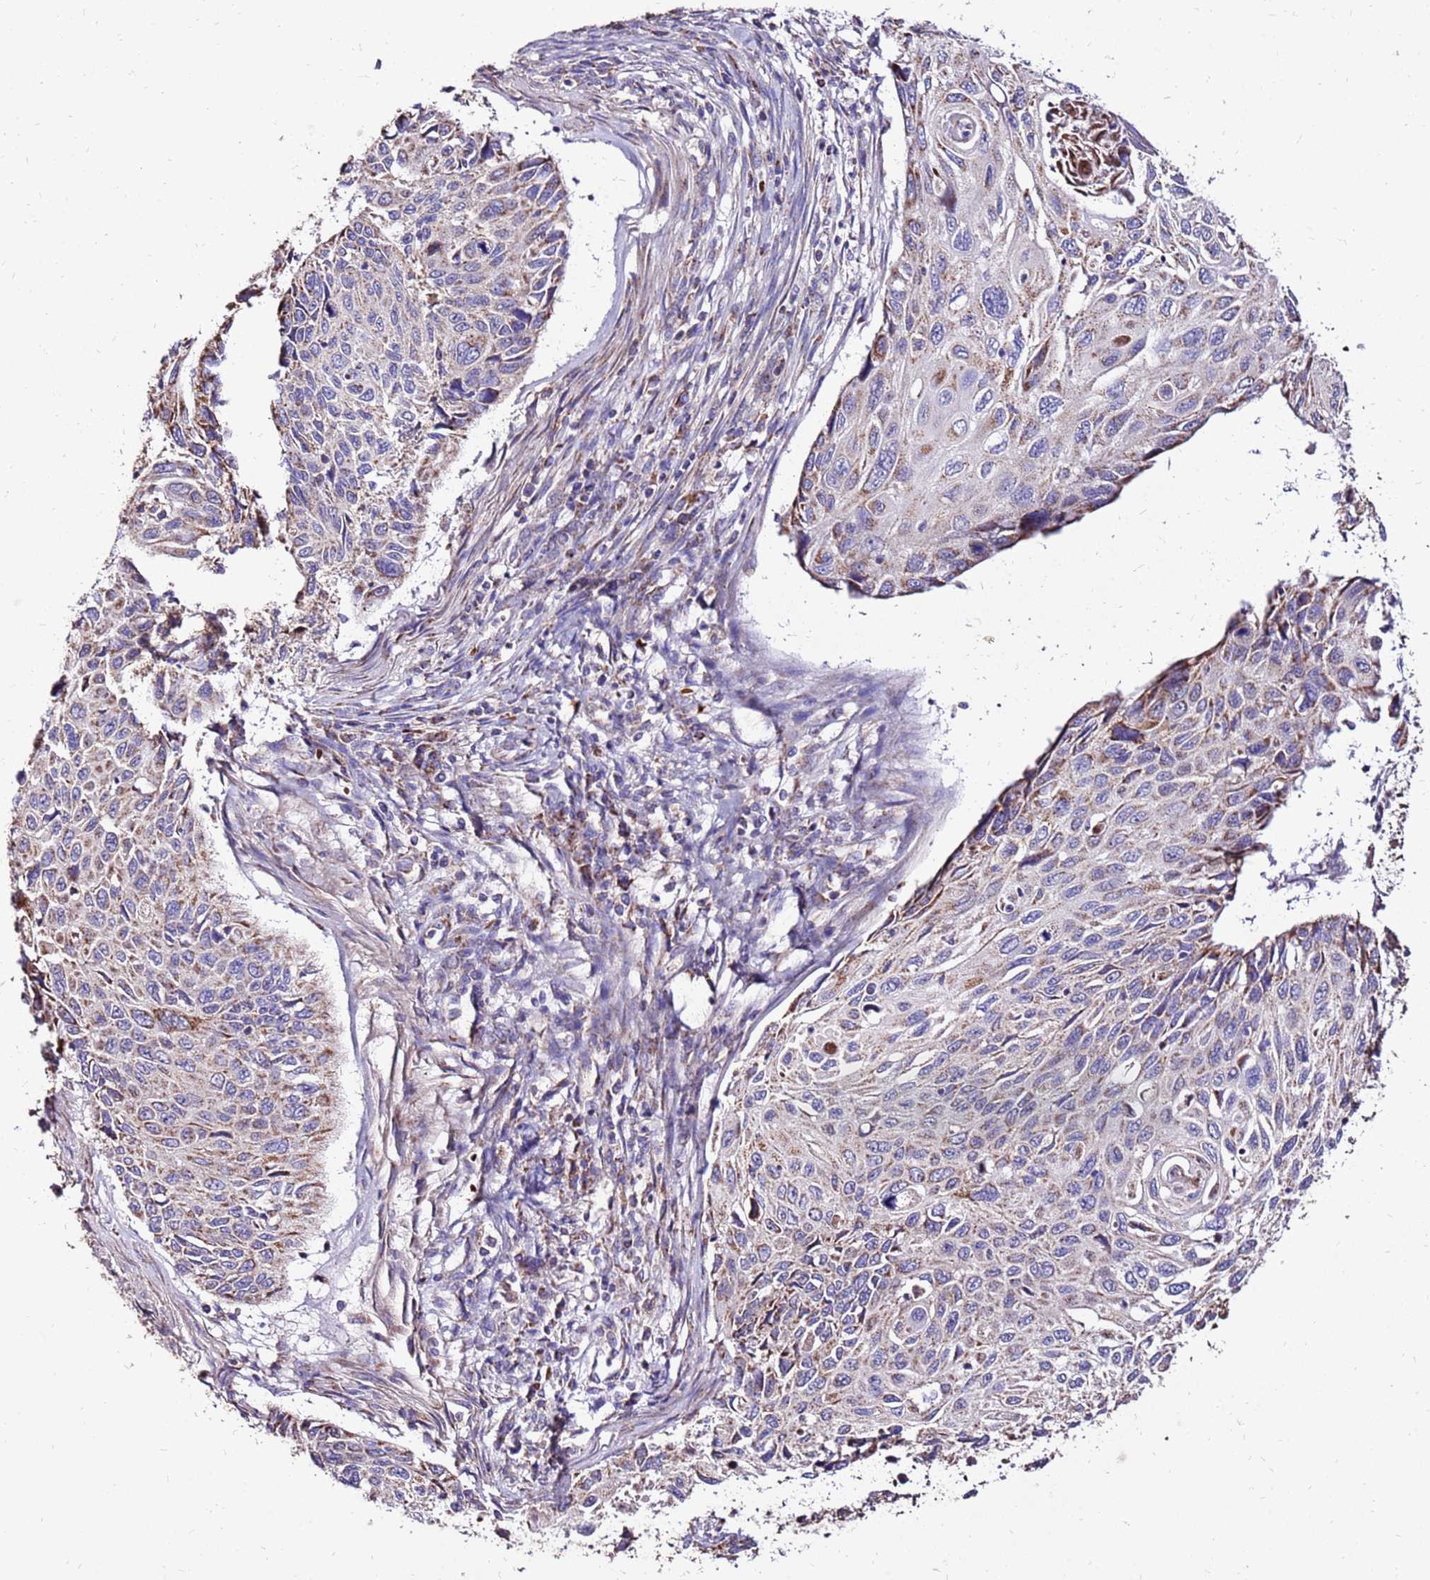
{"staining": {"intensity": "weak", "quantity": "25%-75%", "location": "cytoplasmic/membranous"}, "tissue": "cervical cancer", "cell_type": "Tumor cells", "image_type": "cancer", "snomed": [{"axis": "morphology", "description": "Squamous cell carcinoma, NOS"}, {"axis": "topography", "description": "Cervix"}], "caption": "Immunohistochemical staining of cervical cancer (squamous cell carcinoma) displays weak cytoplasmic/membranous protein staining in approximately 25%-75% of tumor cells.", "gene": "SPSB3", "patient": {"sex": "female", "age": 70}}